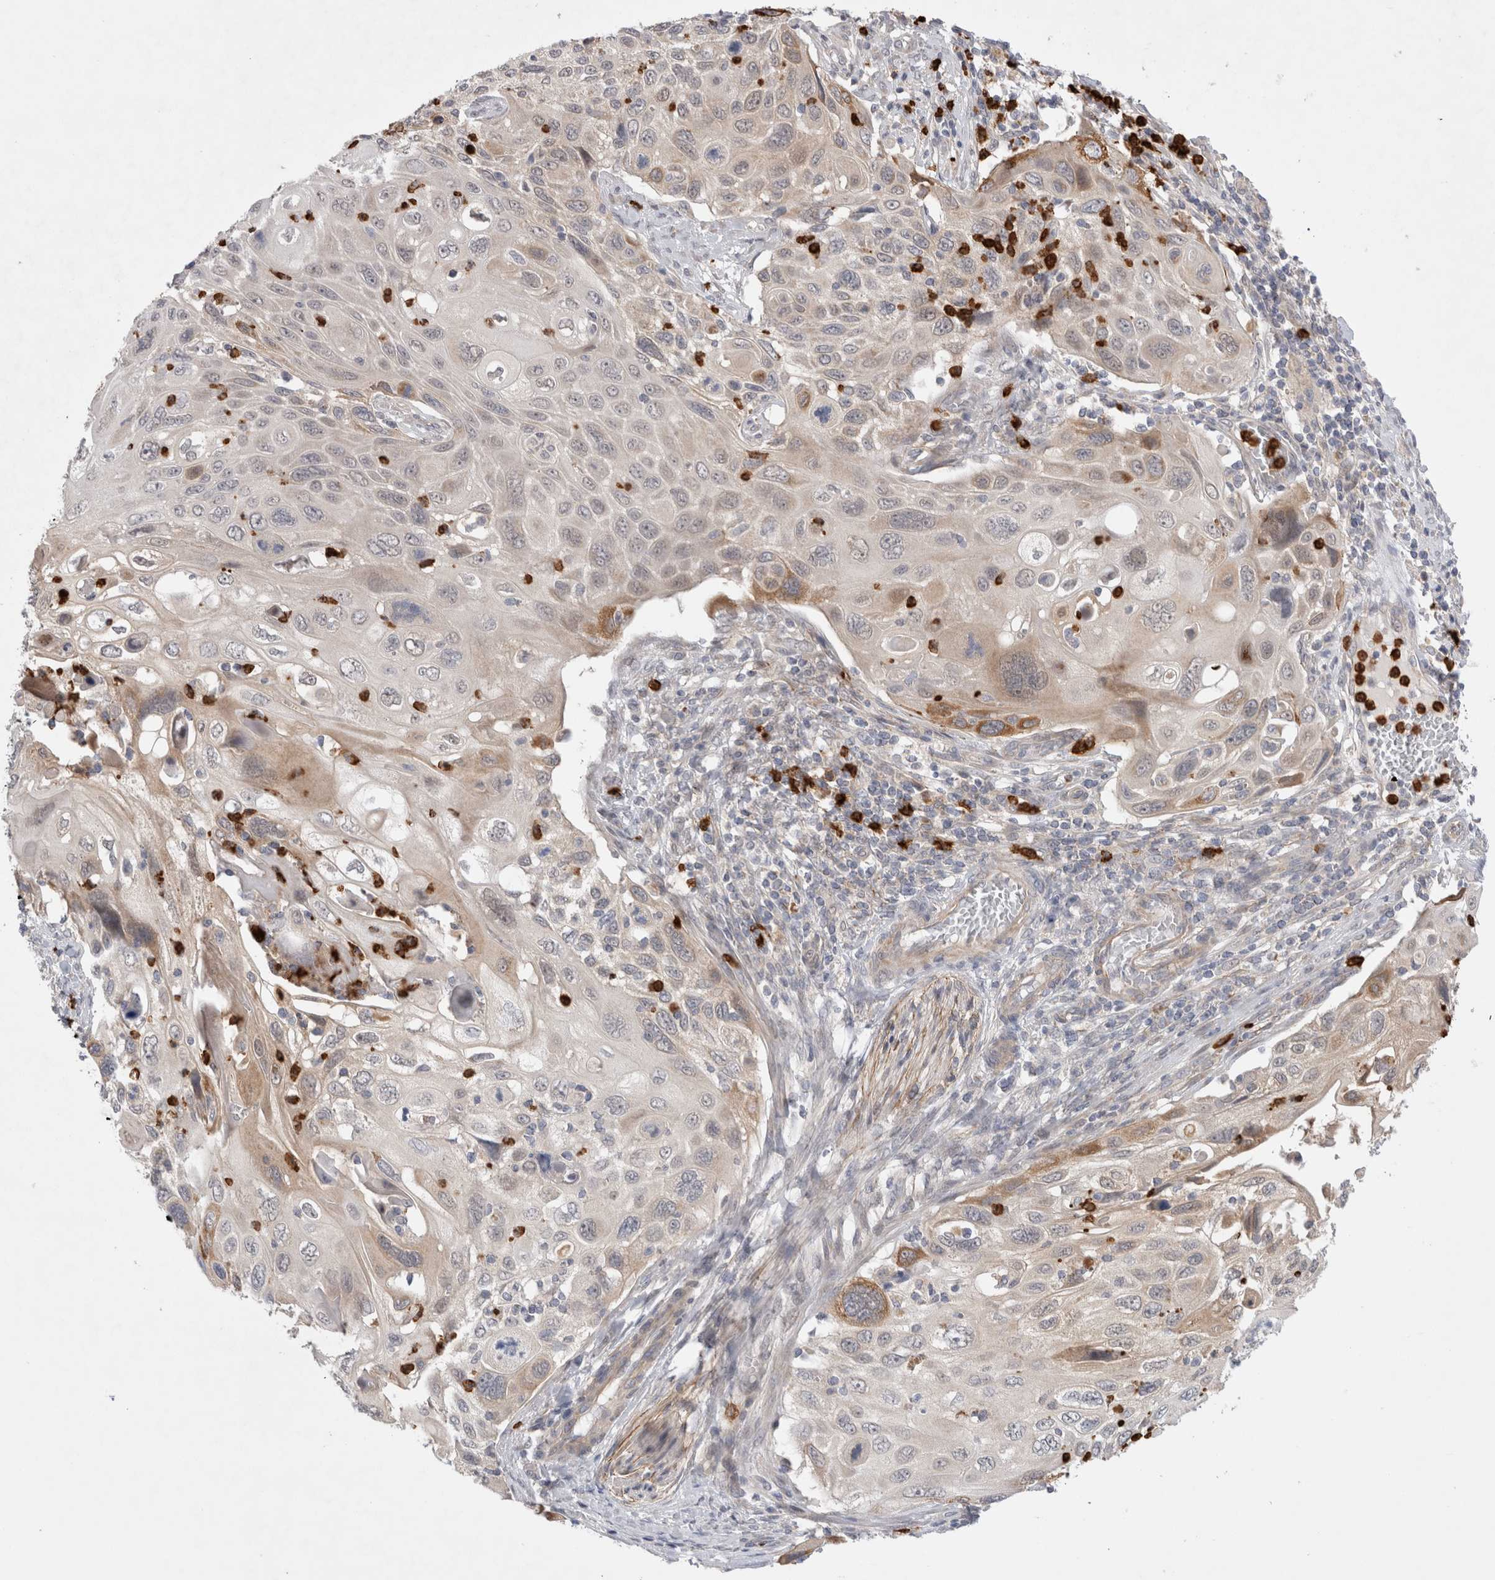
{"staining": {"intensity": "moderate", "quantity": "<25%", "location": "cytoplasmic/membranous"}, "tissue": "cervical cancer", "cell_type": "Tumor cells", "image_type": "cancer", "snomed": [{"axis": "morphology", "description": "Squamous cell carcinoma, NOS"}, {"axis": "topography", "description": "Cervix"}], "caption": "Immunohistochemical staining of cervical cancer demonstrates low levels of moderate cytoplasmic/membranous staining in approximately <25% of tumor cells.", "gene": "GSDMB", "patient": {"sex": "female", "age": 70}}